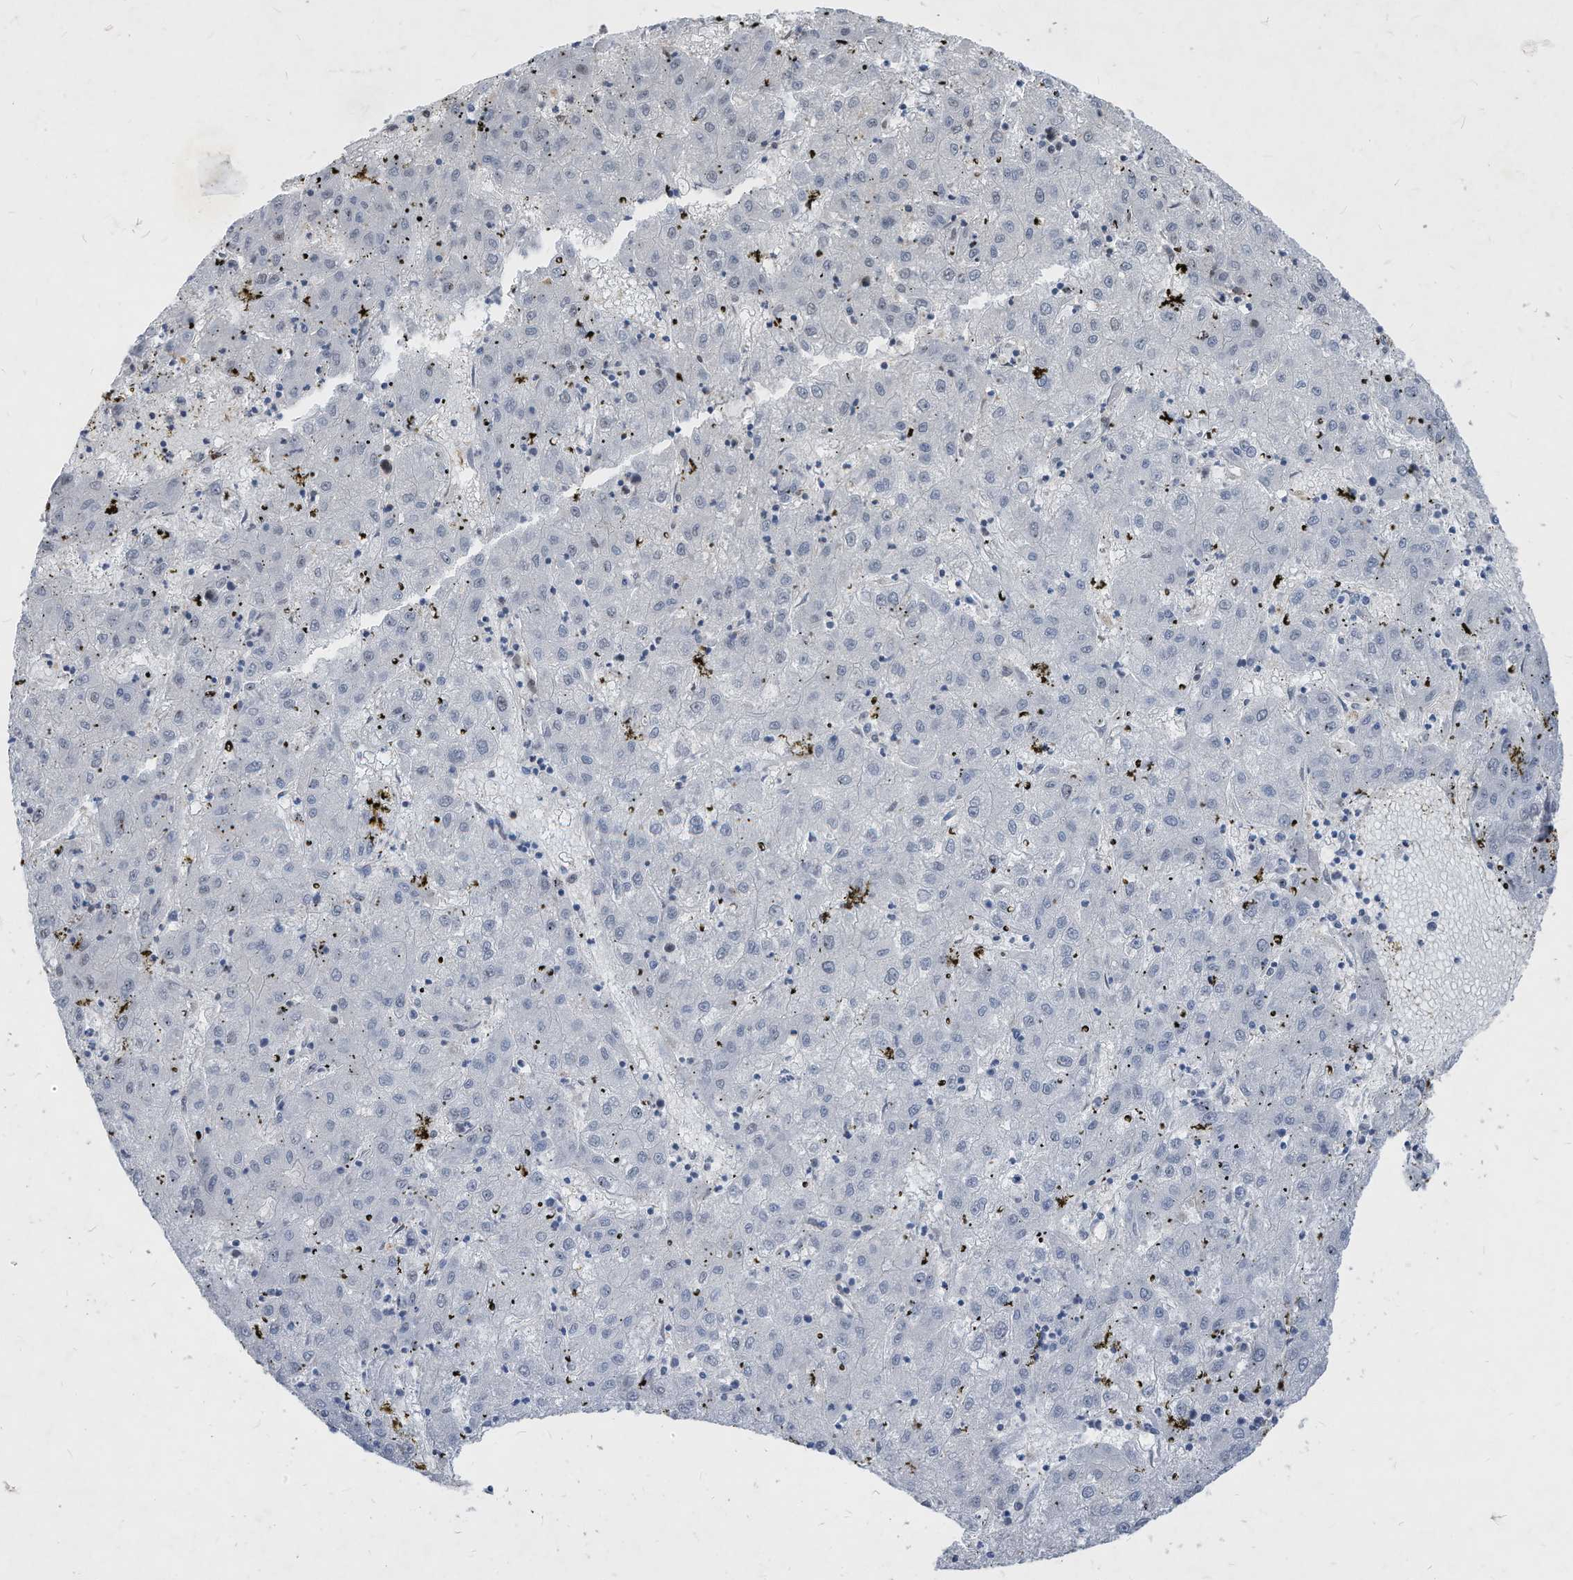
{"staining": {"intensity": "negative", "quantity": "none", "location": "none"}, "tissue": "liver cancer", "cell_type": "Tumor cells", "image_type": "cancer", "snomed": [{"axis": "morphology", "description": "Carcinoma, Hepatocellular, NOS"}, {"axis": "topography", "description": "Liver"}], "caption": "Immunohistochemistry (IHC) histopathology image of hepatocellular carcinoma (liver) stained for a protein (brown), which demonstrates no positivity in tumor cells.", "gene": "KPNB1", "patient": {"sex": "male", "age": 72}}